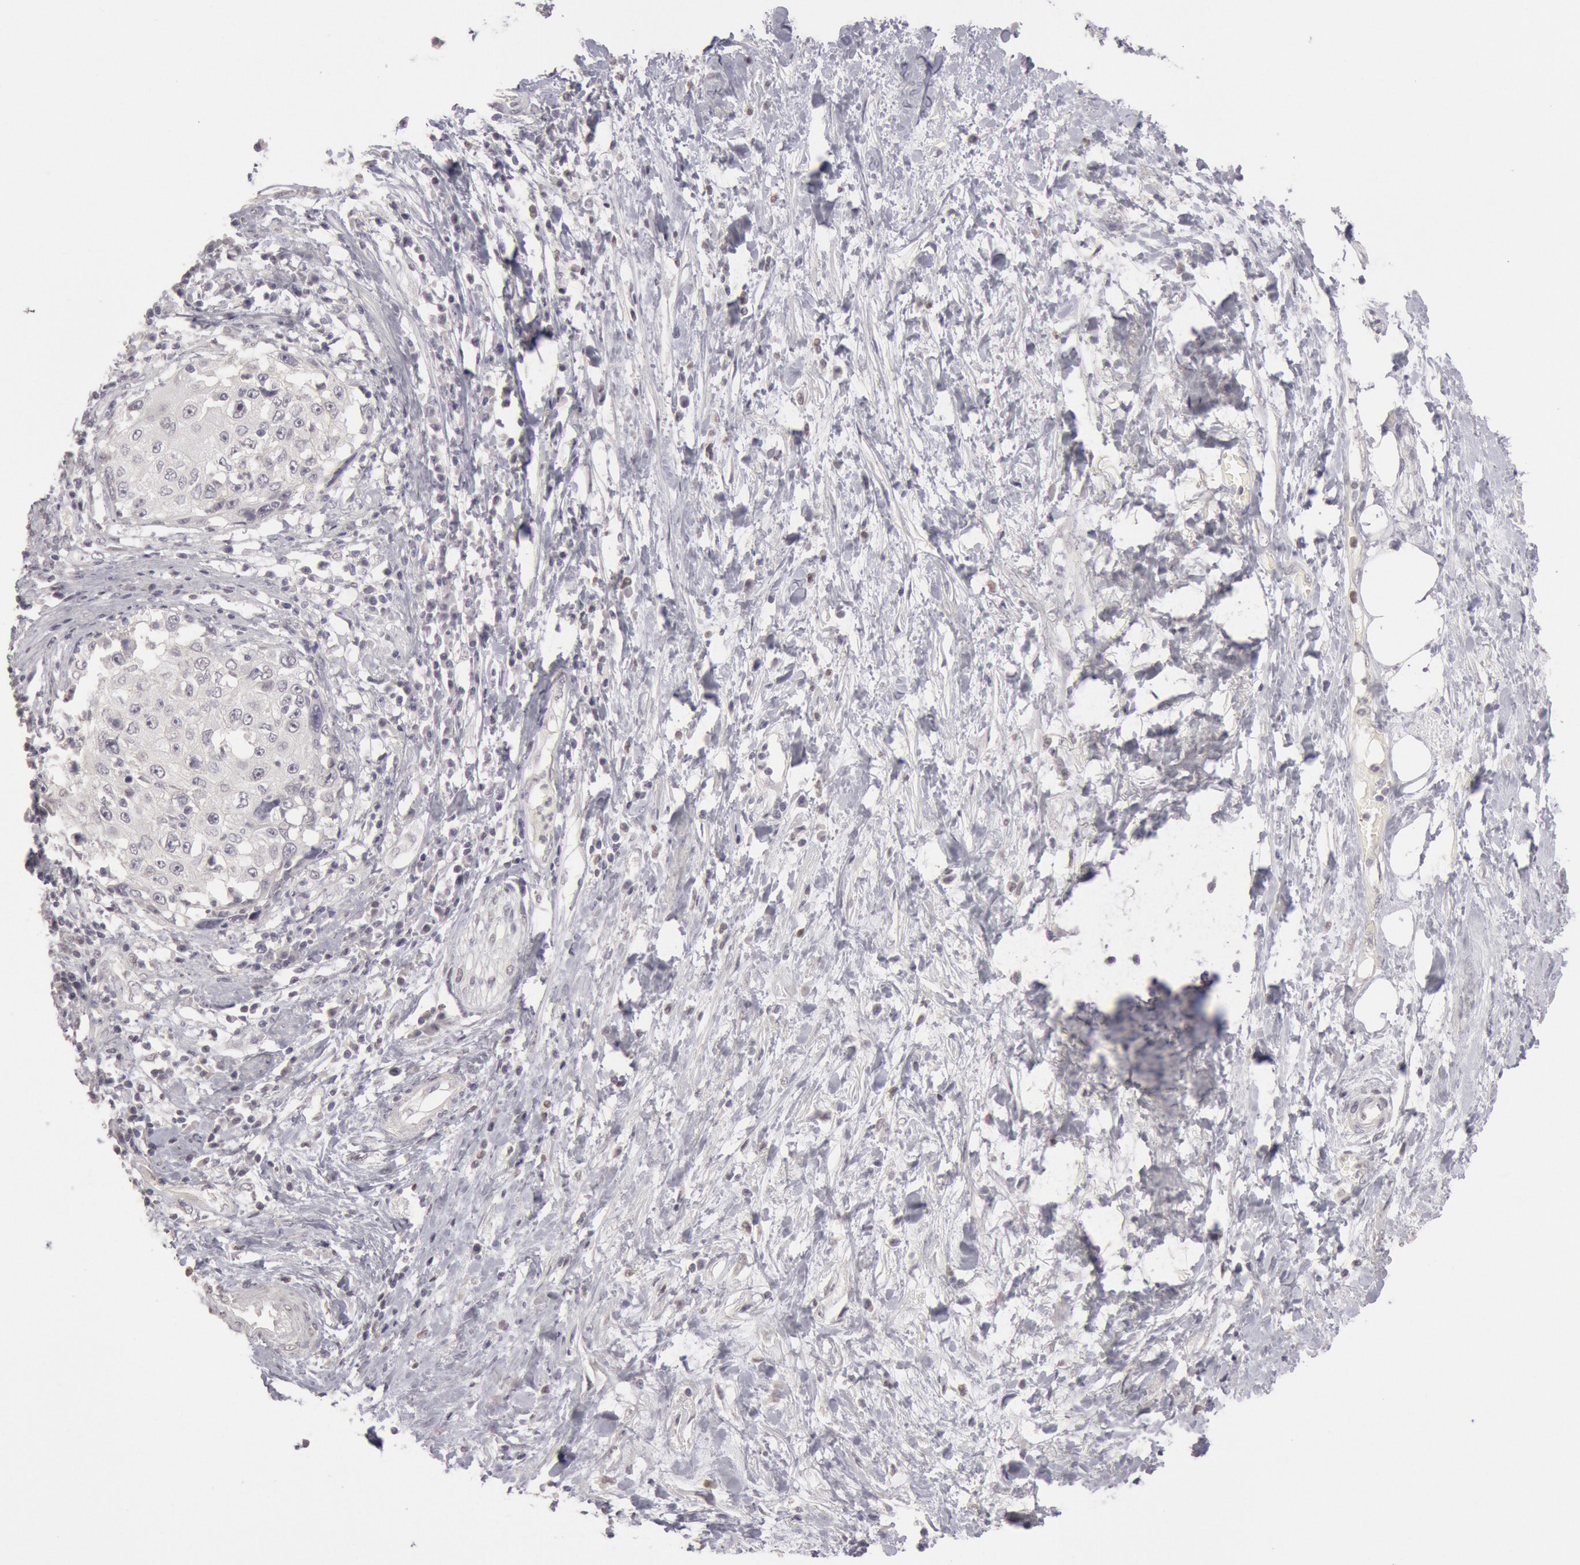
{"staining": {"intensity": "negative", "quantity": "none", "location": "none"}, "tissue": "cervical cancer", "cell_type": "Tumor cells", "image_type": "cancer", "snomed": [{"axis": "morphology", "description": "Squamous cell carcinoma, NOS"}, {"axis": "topography", "description": "Cervix"}], "caption": "Immunohistochemistry (IHC) micrograph of neoplastic tissue: human cervical squamous cell carcinoma stained with DAB displays no significant protein expression in tumor cells.", "gene": "RIMBP3C", "patient": {"sex": "female", "age": 57}}